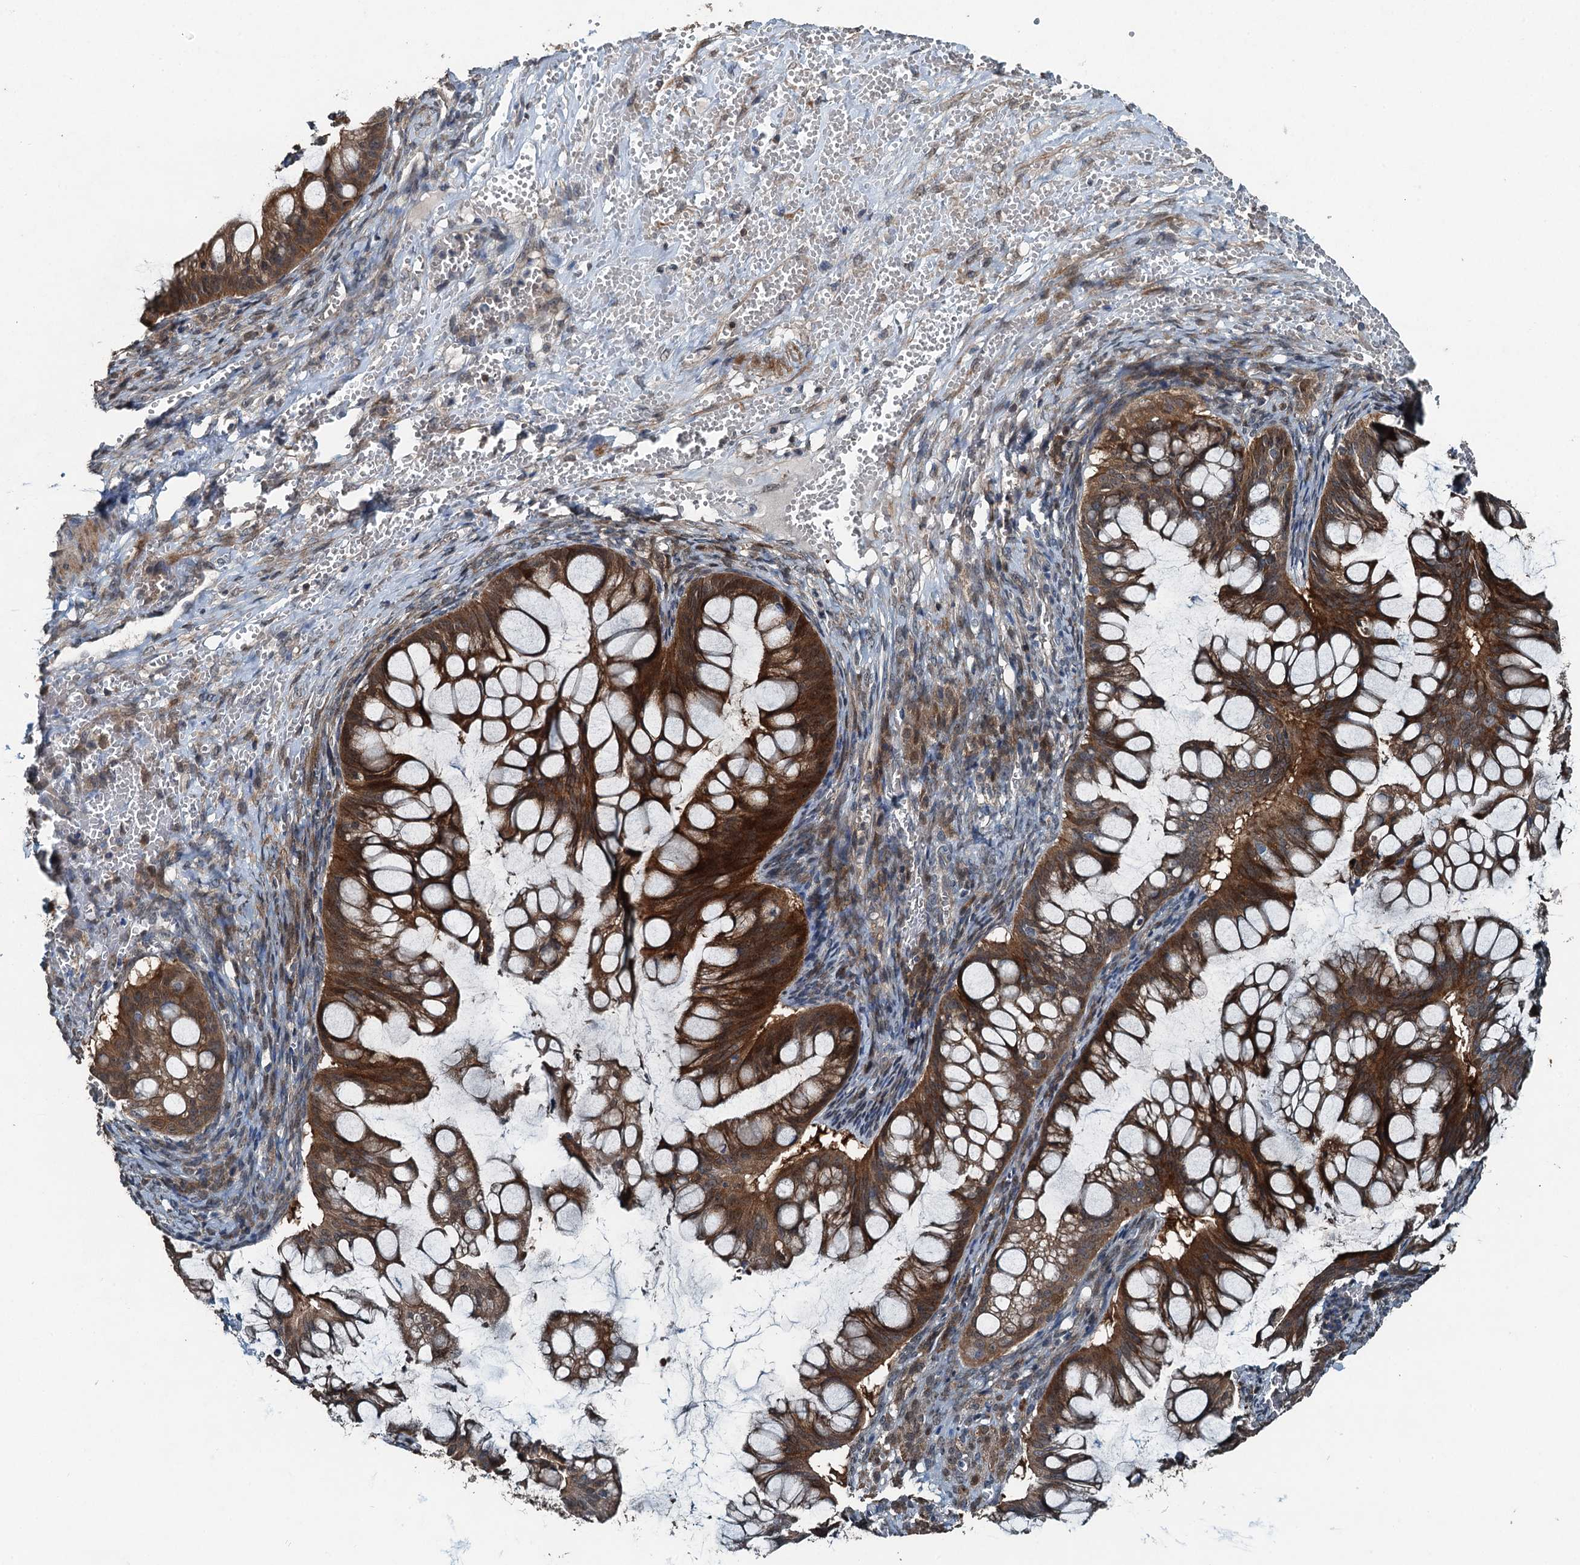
{"staining": {"intensity": "moderate", "quantity": ">75%", "location": "cytoplasmic/membranous"}, "tissue": "ovarian cancer", "cell_type": "Tumor cells", "image_type": "cancer", "snomed": [{"axis": "morphology", "description": "Cystadenocarcinoma, mucinous, NOS"}, {"axis": "topography", "description": "Ovary"}], "caption": "Tumor cells display medium levels of moderate cytoplasmic/membranous positivity in approximately >75% of cells in ovarian cancer (mucinous cystadenocarcinoma).", "gene": "TCTN1", "patient": {"sex": "female", "age": 73}}